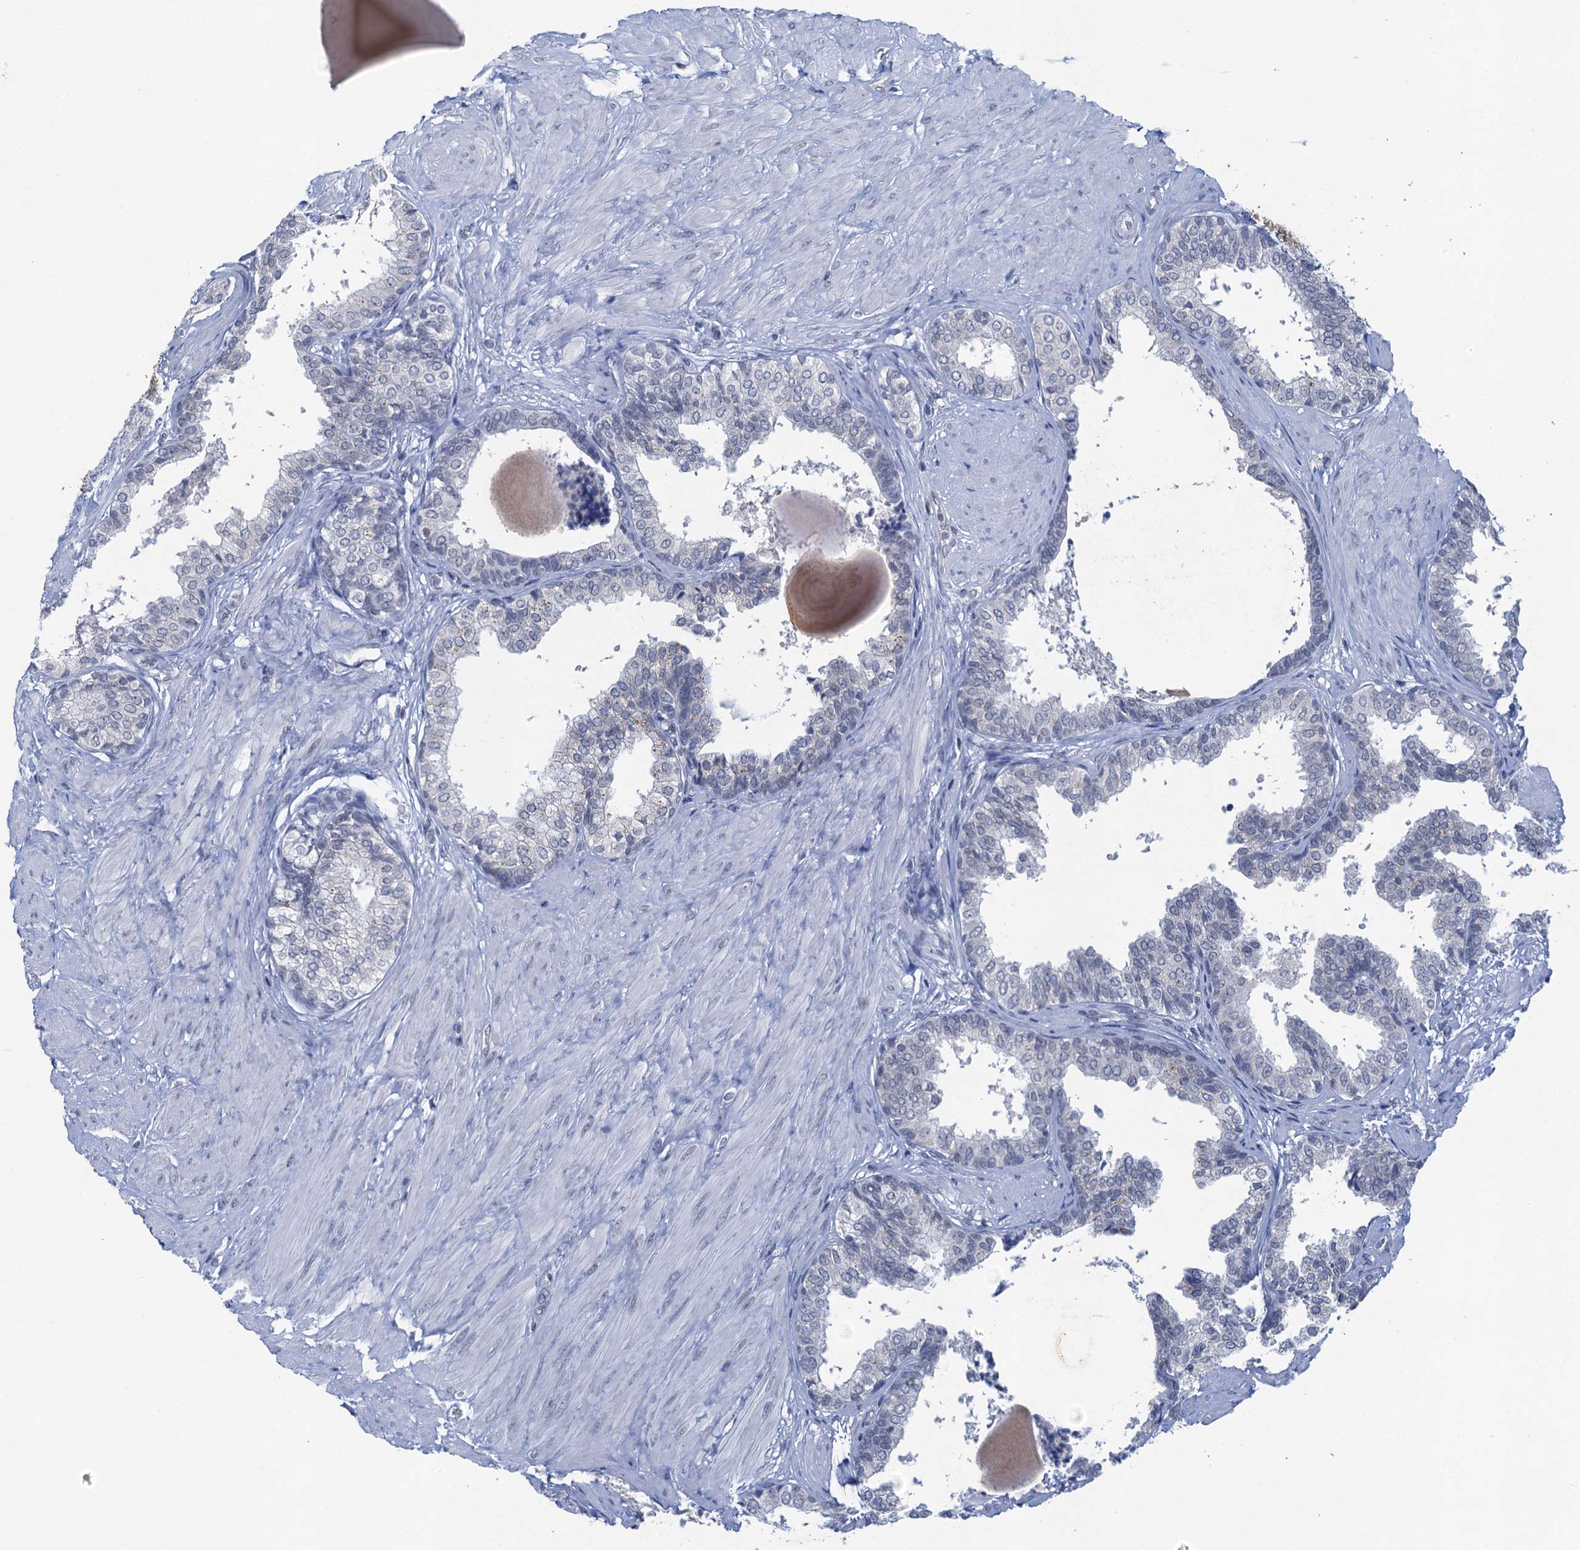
{"staining": {"intensity": "negative", "quantity": "none", "location": "none"}, "tissue": "prostate", "cell_type": "Glandular cells", "image_type": "normal", "snomed": [{"axis": "morphology", "description": "Normal tissue, NOS"}, {"axis": "topography", "description": "Prostate"}], "caption": "Glandular cells are negative for protein expression in unremarkable human prostate.", "gene": "ENSG00000230707", "patient": {"sex": "male", "age": 48}}